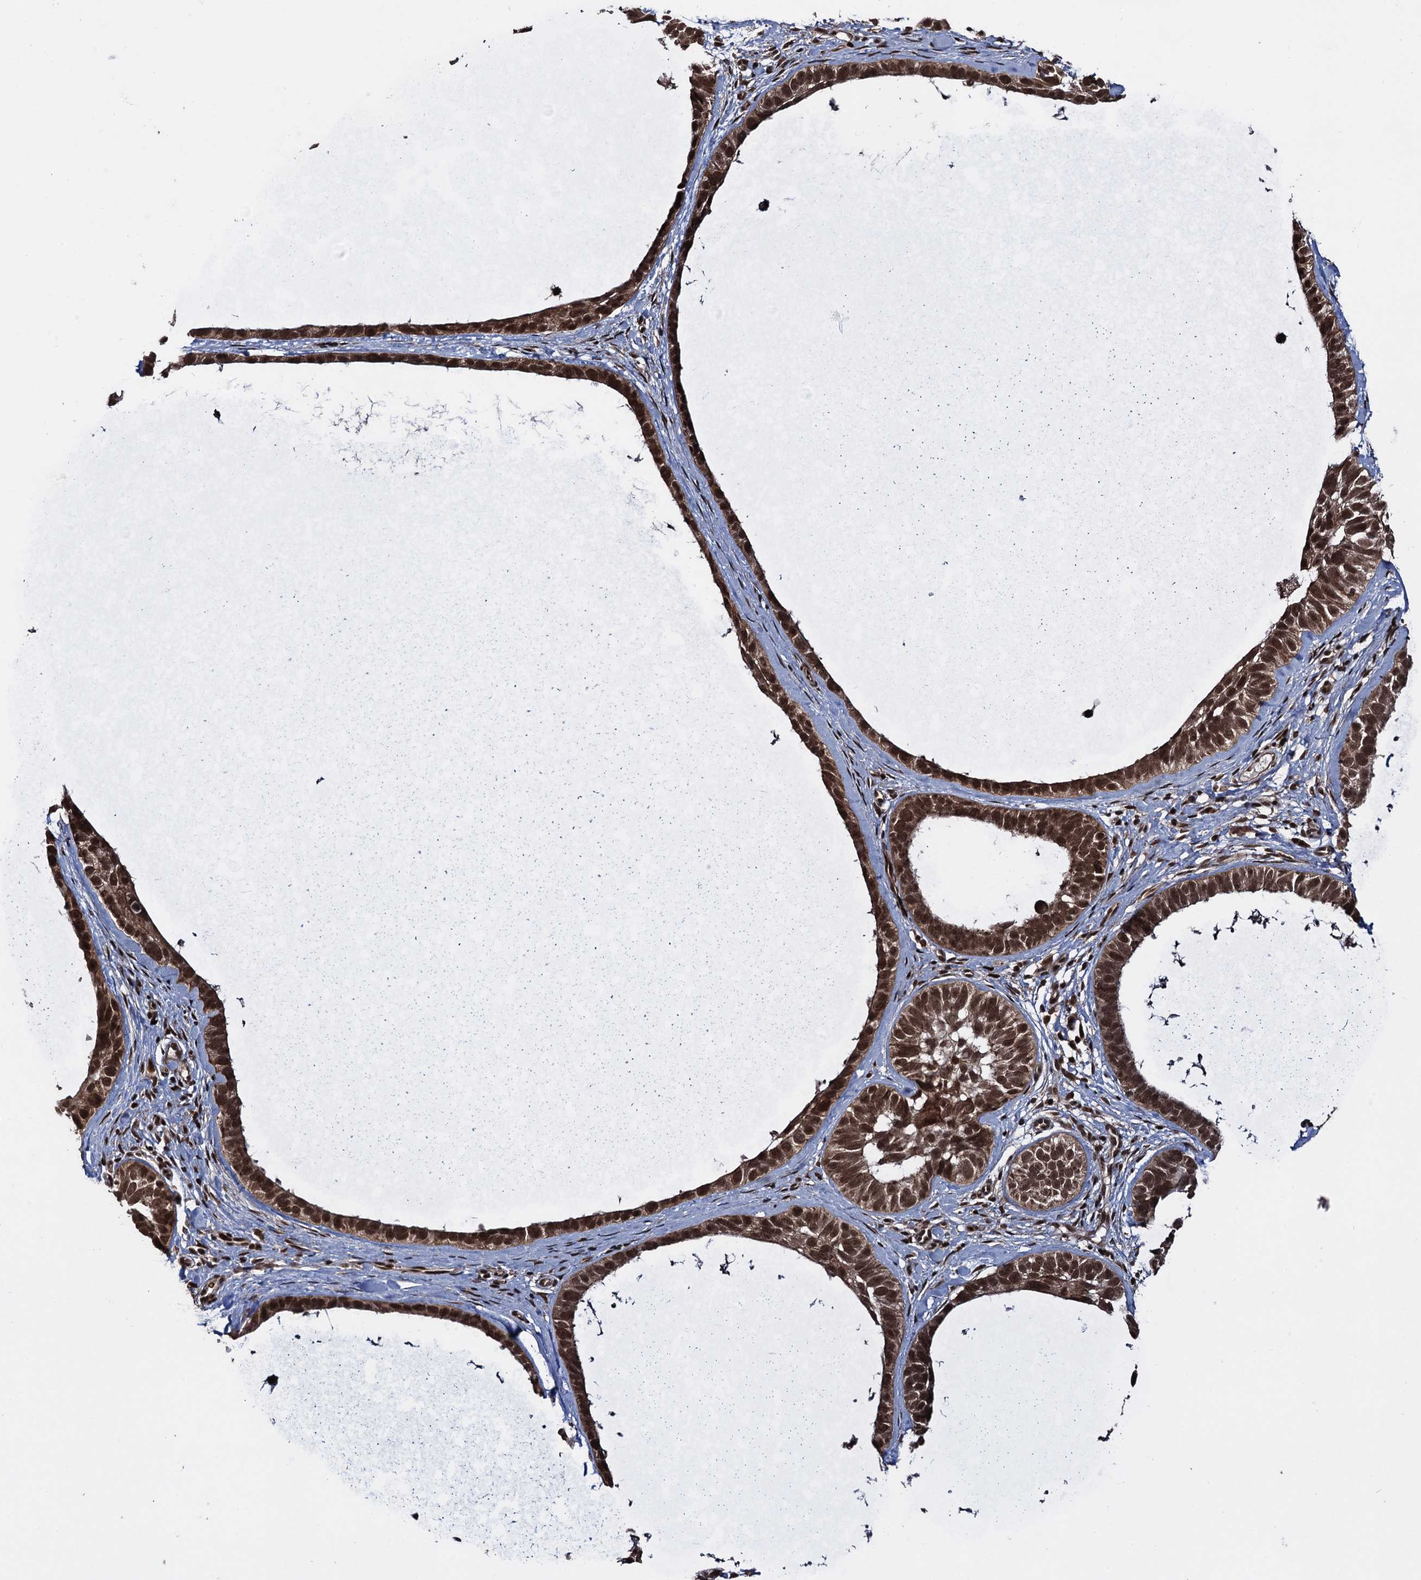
{"staining": {"intensity": "strong", "quantity": ">75%", "location": "cytoplasmic/membranous,nuclear"}, "tissue": "skin cancer", "cell_type": "Tumor cells", "image_type": "cancer", "snomed": [{"axis": "morphology", "description": "Basal cell carcinoma"}, {"axis": "topography", "description": "Skin"}], "caption": "DAB (3,3'-diaminobenzidine) immunohistochemical staining of skin cancer (basal cell carcinoma) shows strong cytoplasmic/membranous and nuclear protein staining in about >75% of tumor cells. (DAB (3,3'-diaminobenzidine) IHC, brown staining for protein, blue staining for nuclei).", "gene": "ZNF169", "patient": {"sex": "male", "age": 62}}